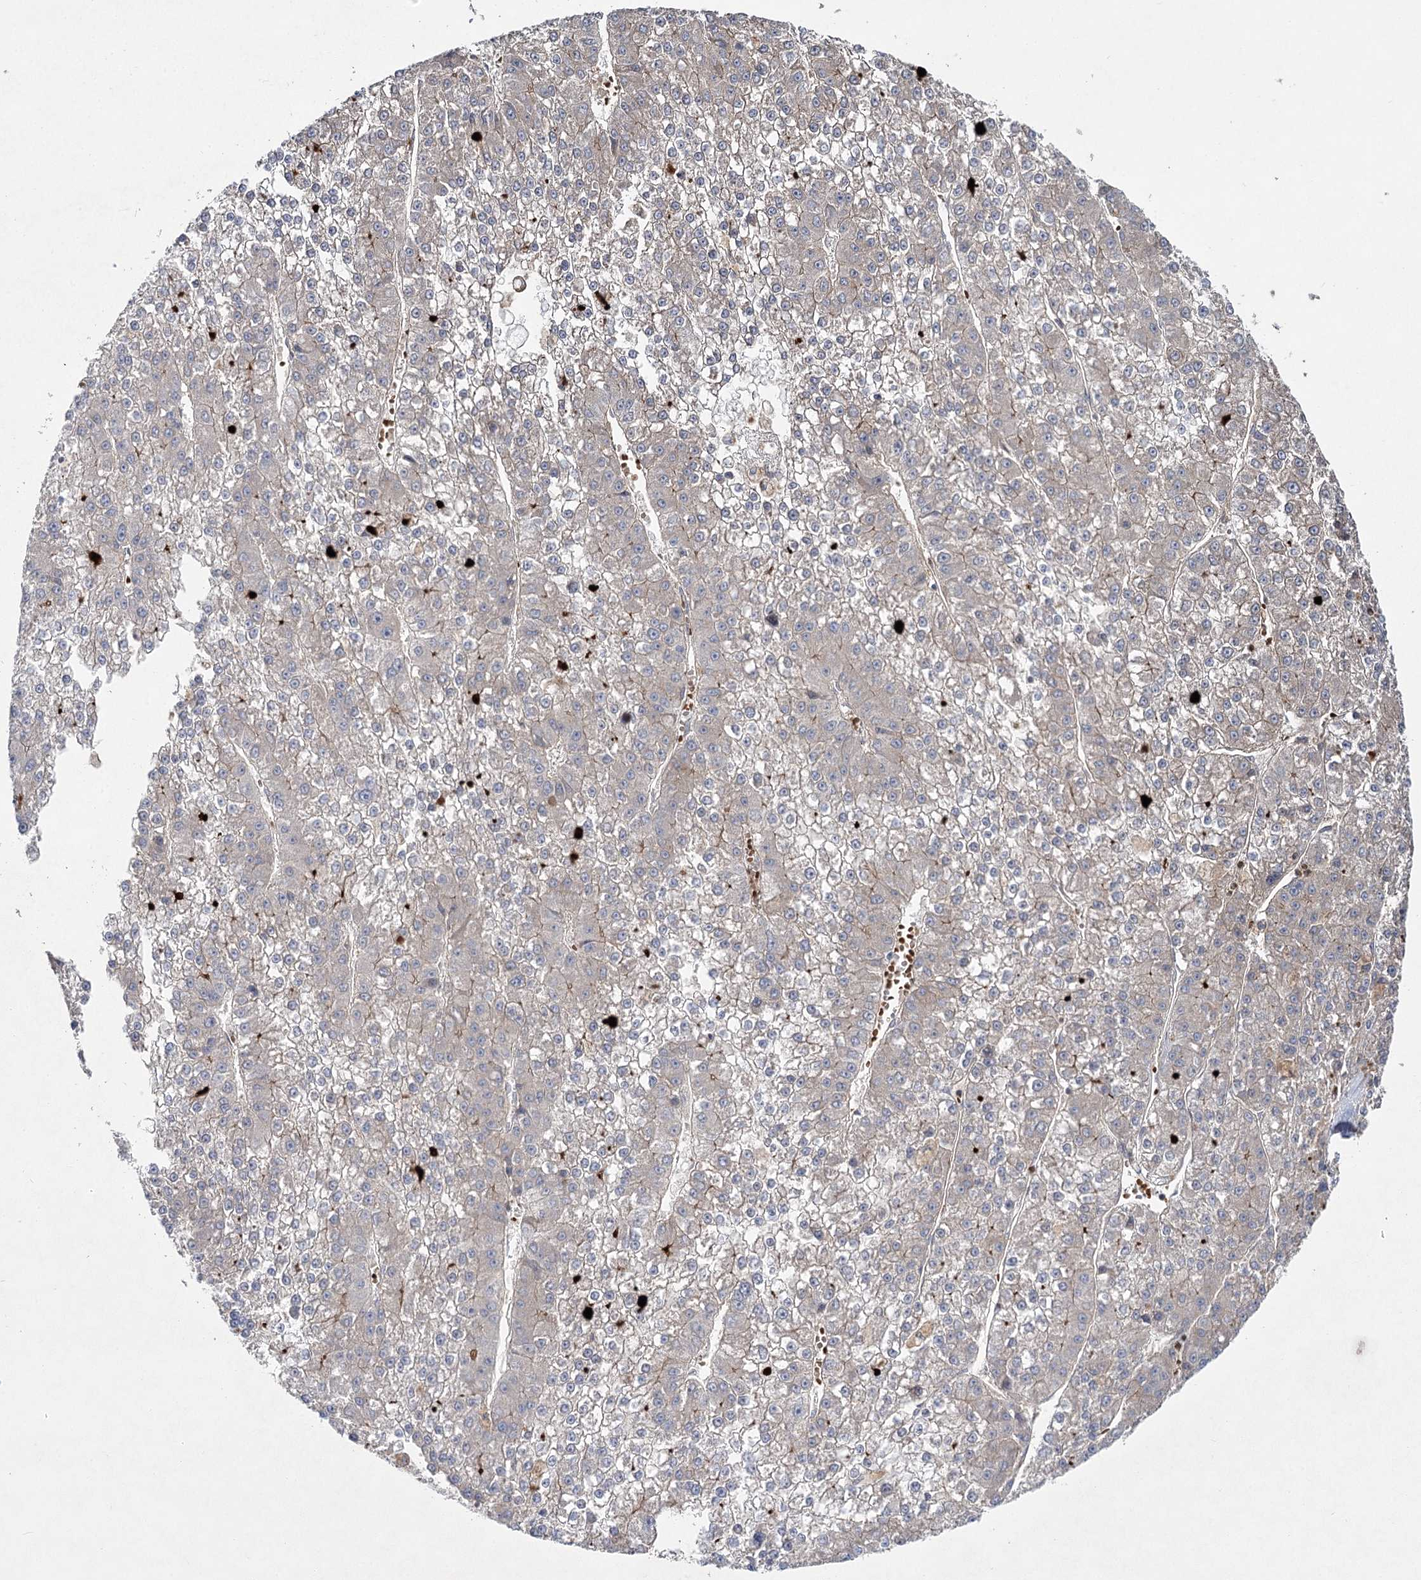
{"staining": {"intensity": "weak", "quantity": "25%-75%", "location": "cytoplasmic/membranous"}, "tissue": "liver cancer", "cell_type": "Tumor cells", "image_type": "cancer", "snomed": [{"axis": "morphology", "description": "Carcinoma, Hepatocellular, NOS"}, {"axis": "topography", "description": "Liver"}], "caption": "Immunohistochemistry (IHC) (DAB) staining of hepatocellular carcinoma (liver) demonstrates weak cytoplasmic/membranous protein positivity in approximately 25%-75% of tumor cells. (Brightfield microscopy of DAB IHC at high magnification).", "gene": "KIAA0825", "patient": {"sex": "female", "age": 73}}